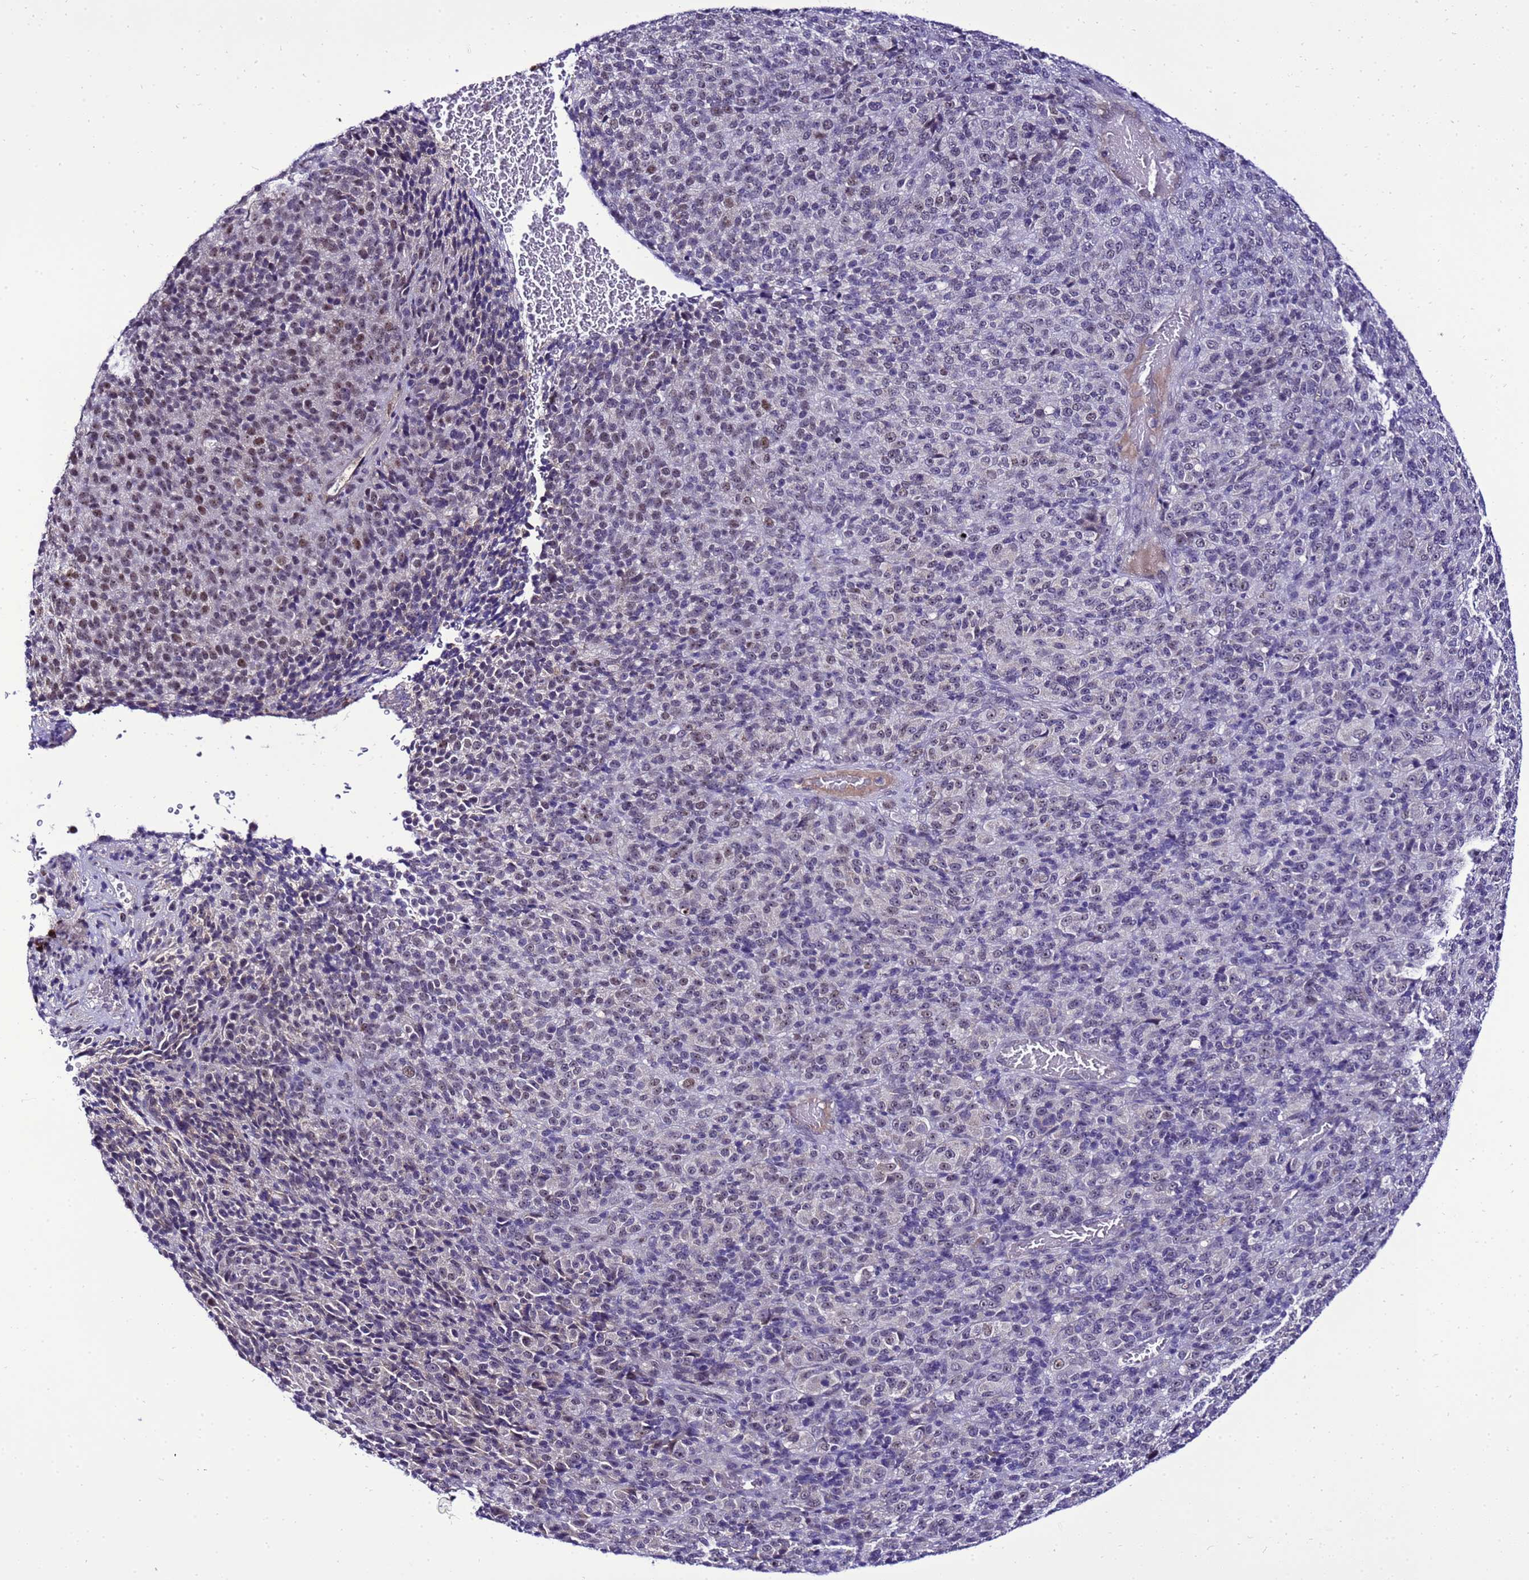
{"staining": {"intensity": "moderate", "quantity": "25%-75%", "location": "nuclear"}, "tissue": "melanoma", "cell_type": "Tumor cells", "image_type": "cancer", "snomed": [{"axis": "morphology", "description": "Malignant melanoma, Metastatic site"}, {"axis": "topography", "description": "Brain"}], "caption": "Malignant melanoma (metastatic site) stained with immunohistochemistry reveals moderate nuclear expression in approximately 25%-75% of tumor cells. Using DAB (3,3'-diaminobenzidine) (brown) and hematoxylin (blue) stains, captured at high magnification using brightfield microscopy.", "gene": "C19orf47", "patient": {"sex": "female", "age": 56}}